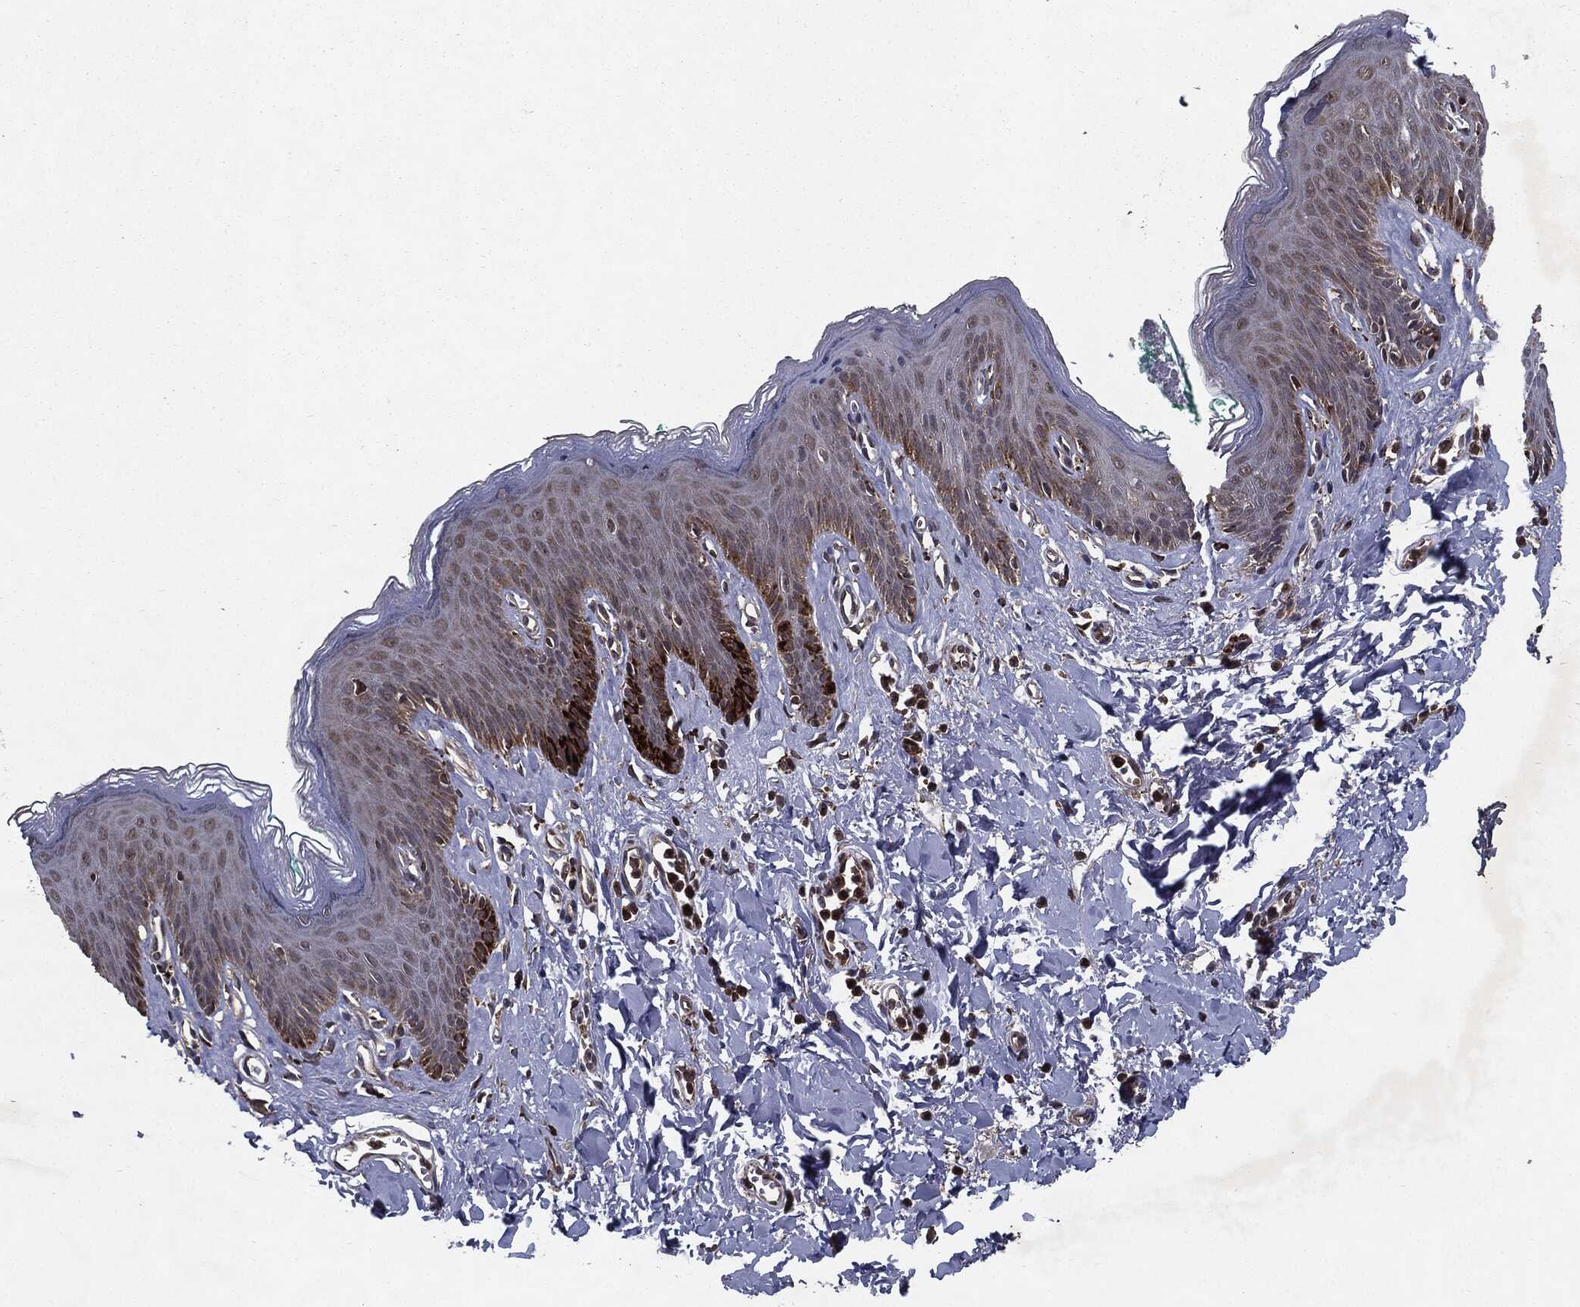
{"staining": {"intensity": "strong", "quantity": "<25%", "location": "cytoplasmic/membranous"}, "tissue": "skin", "cell_type": "Epidermal cells", "image_type": "normal", "snomed": [{"axis": "morphology", "description": "Normal tissue, NOS"}, {"axis": "topography", "description": "Vulva"}], "caption": "About <25% of epidermal cells in normal skin demonstrate strong cytoplasmic/membranous protein expression as visualized by brown immunohistochemical staining.", "gene": "HDAC5", "patient": {"sex": "female", "age": 66}}